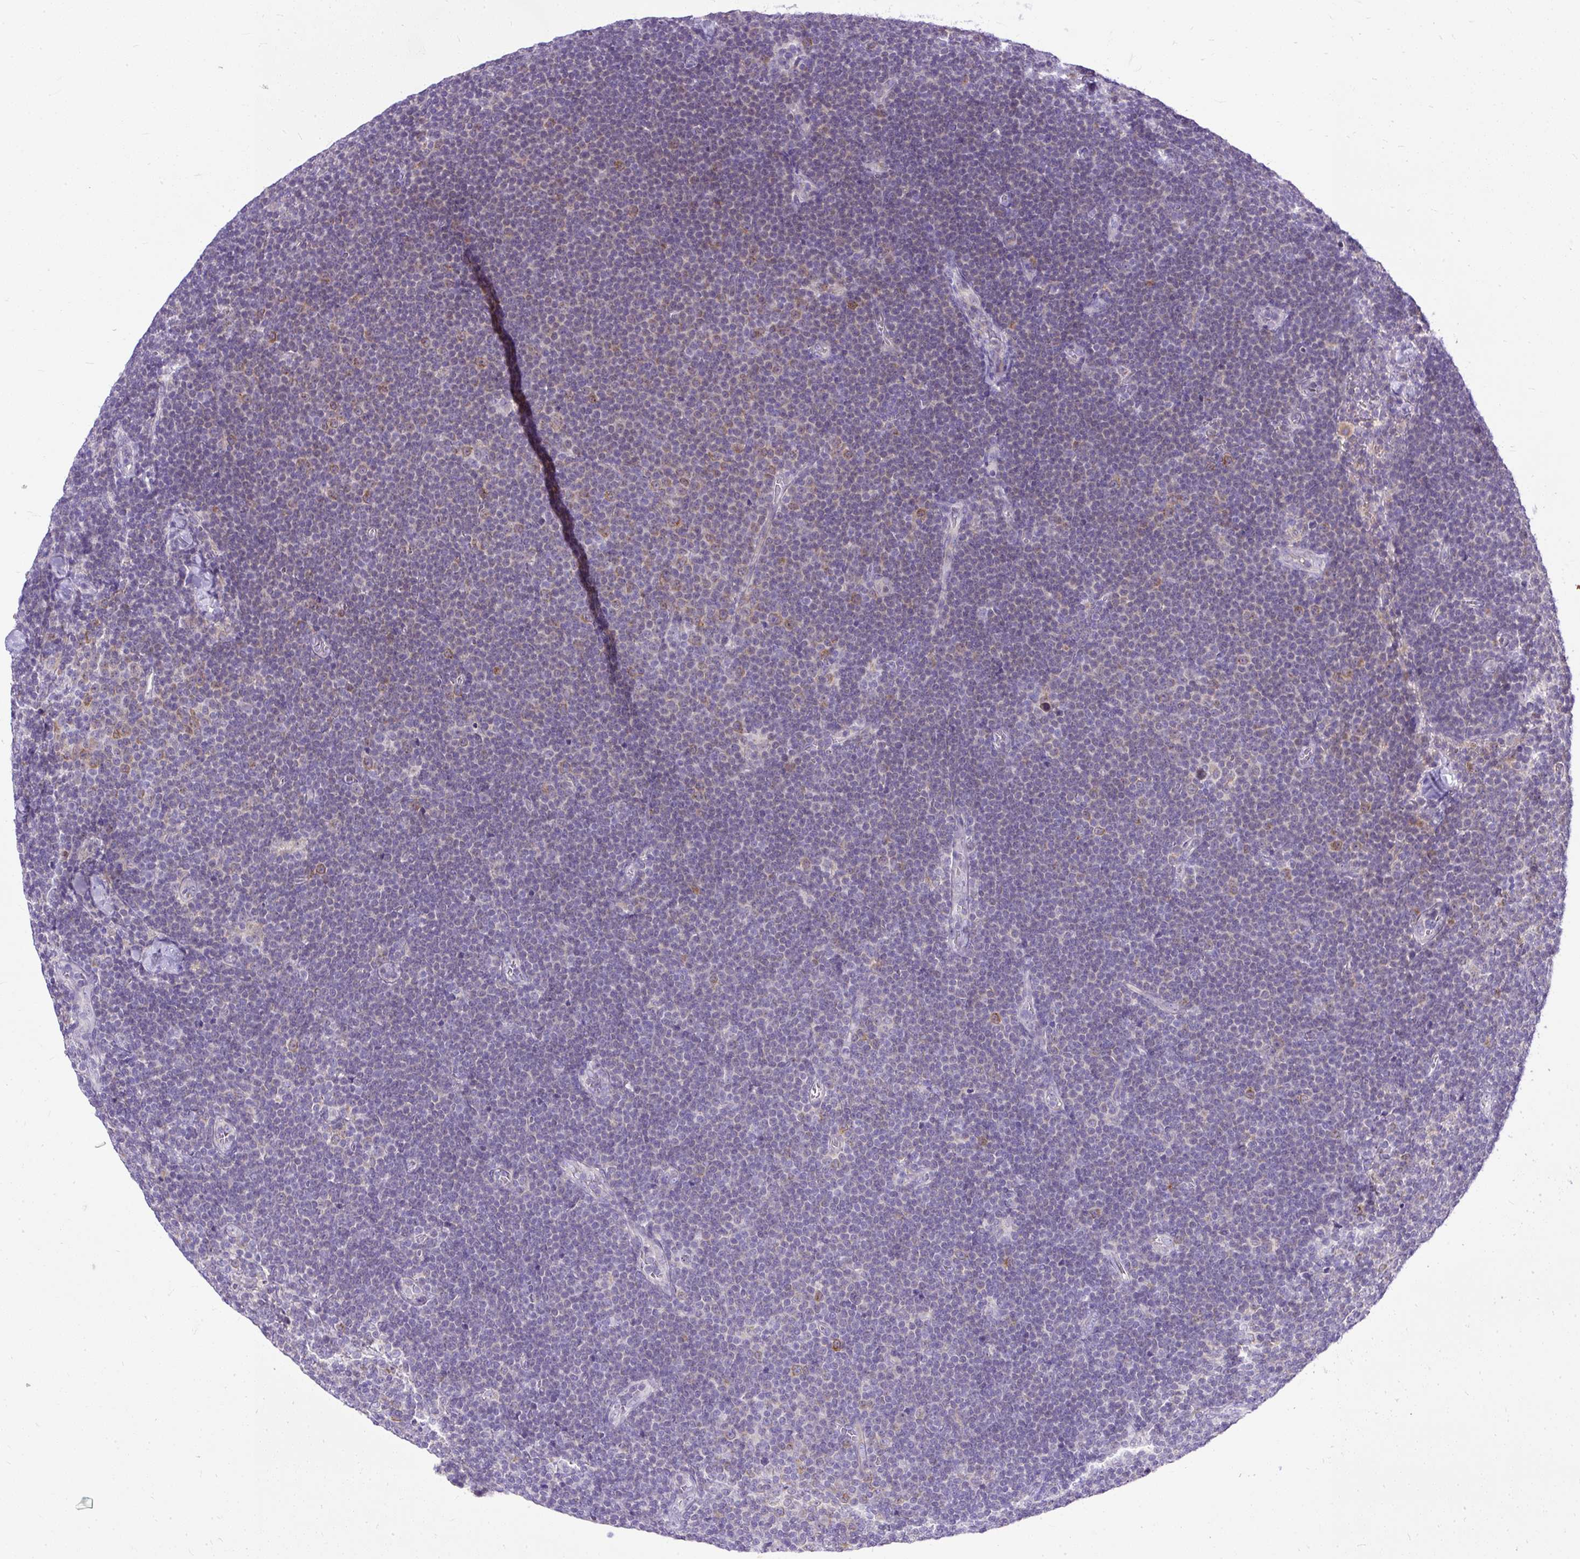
{"staining": {"intensity": "moderate", "quantity": "<25%", "location": "cytoplasmic/membranous"}, "tissue": "lymphoma", "cell_type": "Tumor cells", "image_type": "cancer", "snomed": [{"axis": "morphology", "description": "Malignant lymphoma, non-Hodgkin's type, Low grade"}, {"axis": "topography", "description": "Lymph node"}], "caption": "Approximately <25% of tumor cells in lymphoma reveal moderate cytoplasmic/membranous protein staining as visualized by brown immunohistochemical staining.", "gene": "AMFR", "patient": {"sex": "male", "age": 48}}